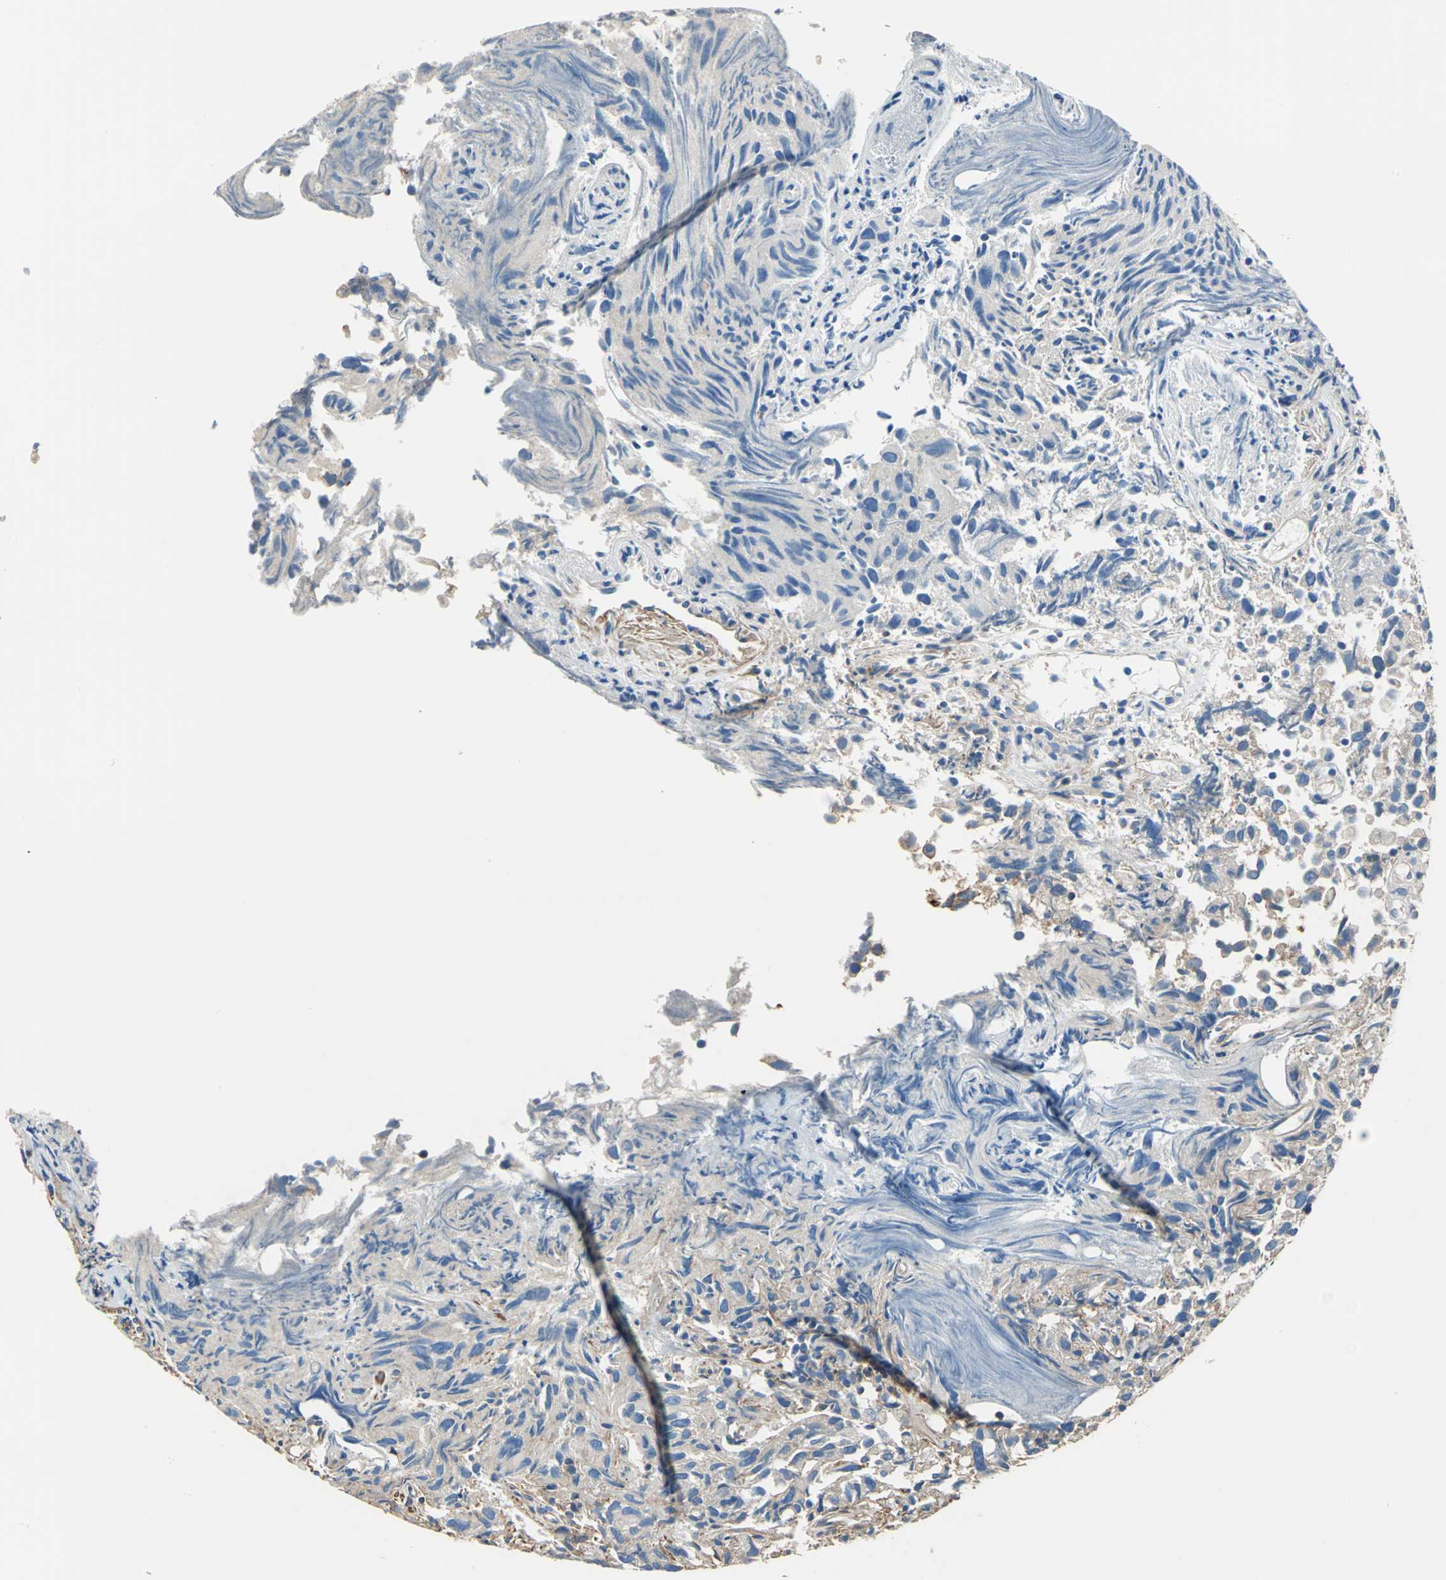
{"staining": {"intensity": "weak", "quantity": "25%-75%", "location": "cytoplasmic/membranous"}, "tissue": "urothelial cancer", "cell_type": "Tumor cells", "image_type": "cancer", "snomed": [{"axis": "morphology", "description": "Urothelial carcinoma, High grade"}, {"axis": "topography", "description": "Urinary bladder"}], "caption": "Urothelial cancer stained for a protein displays weak cytoplasmic/membranous positivity in tumor cells.", "gene": "DDX3Y", "patient": {"sex": "female", "age": 75}}